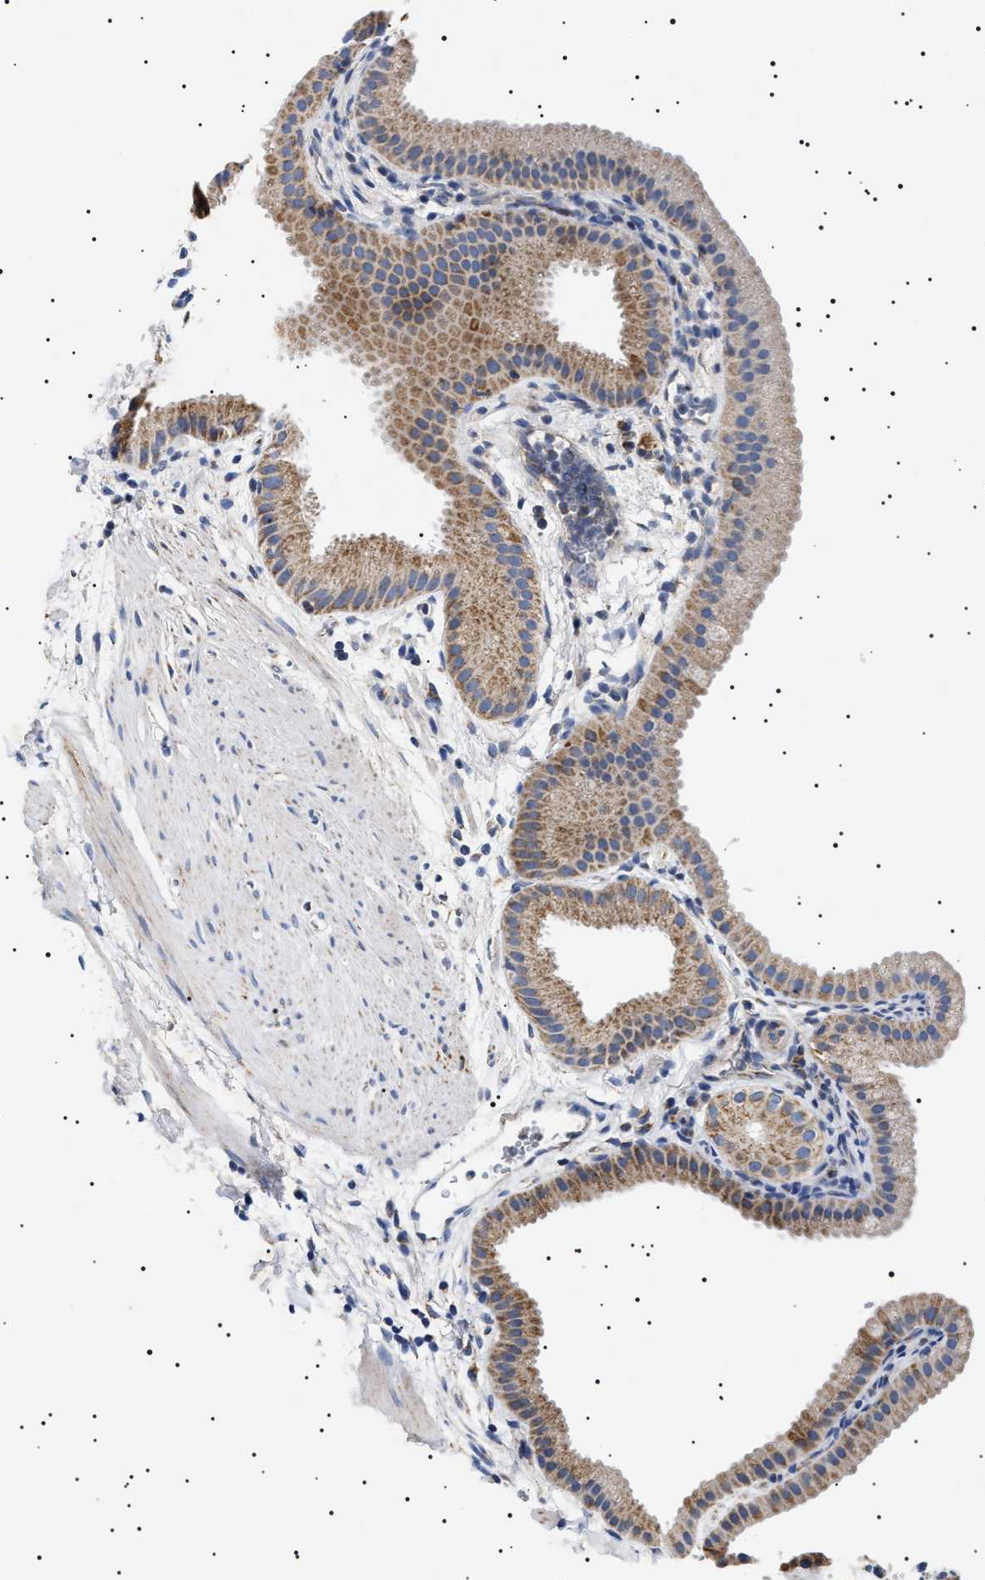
{"staining": {"intensity": "moderate", "quantity": ">75%", "location": "cytoplasmic/membranous"}, "tissue": "gallbladder", "cell_type": "Glandular cells", "image_type": "normal", "snomed": [{"axis": "morphology", "description": "Normal tissue, NOS"}, {"axis": "topography", "description": "Gallbladder"}], "caption": "Human gallbladder stained for a protein (brown) displays moderate cytoplasmic/membranous positive expression in approximately >75% of glandular cells.", "gene": "CHRDL2", "patient": {"sex": "female", "age": 64}}